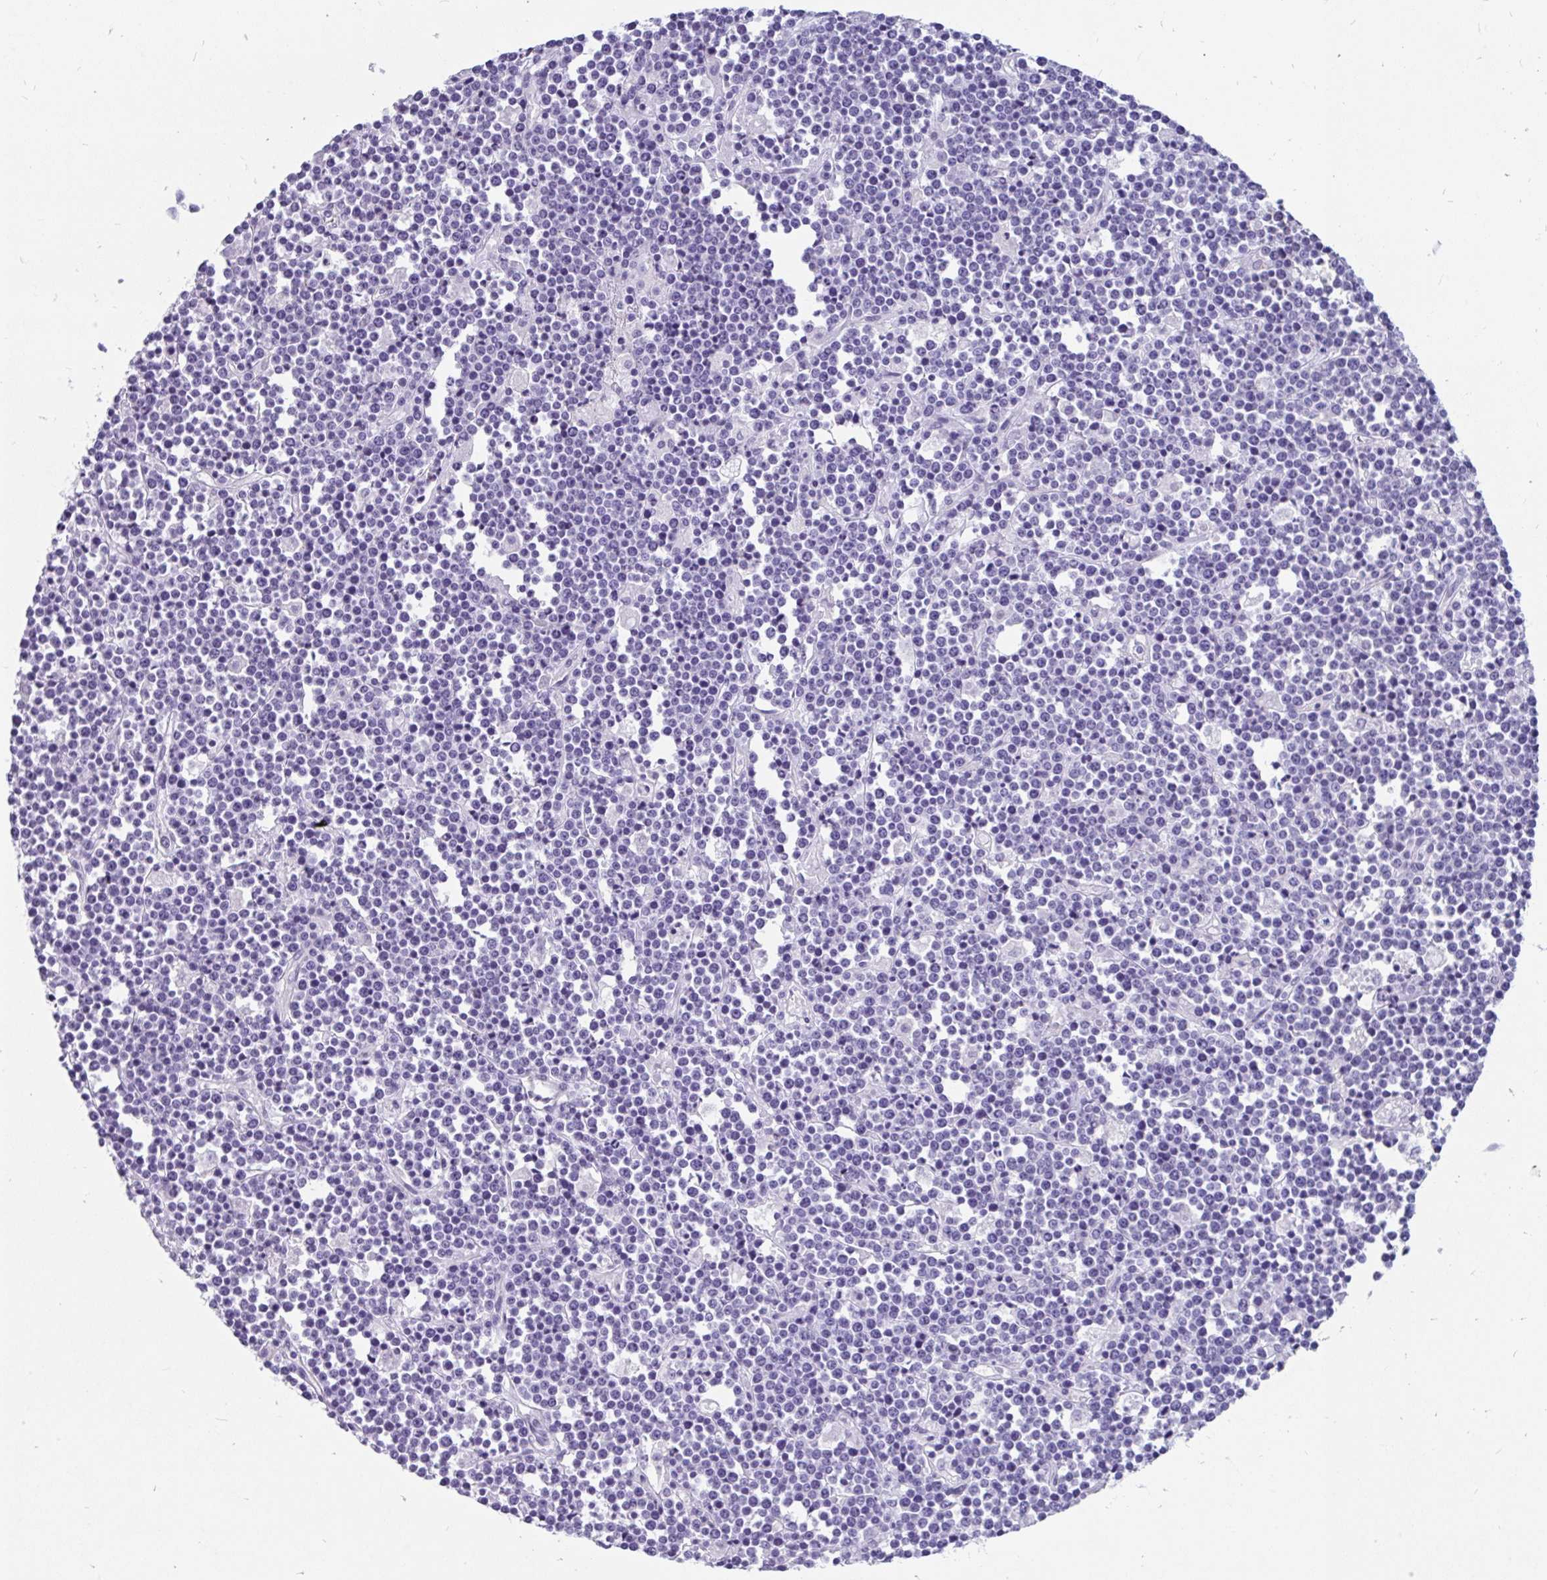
{"staining": {"intensity": "negative", "quantity": "none", "location": "none"}, "tissue": "lymphoma", "cell_type": "Tumor cells", "image_type": "cancer", "snomed": [{"axis": "morphology", "description": "Malignant lymphoma, non-Hodgkin's type, High grade"}, {"axis": "topography", "description": "Ovary"}], "caption": "This is an immunohistochemistry (IHC) photomicrograph of human high-grade malignant lymphoma, non-Hodgkin's type. There is no expression in tumor cells.", "gene": "EML5", "patient": {"sex": "female", "age": 56}}